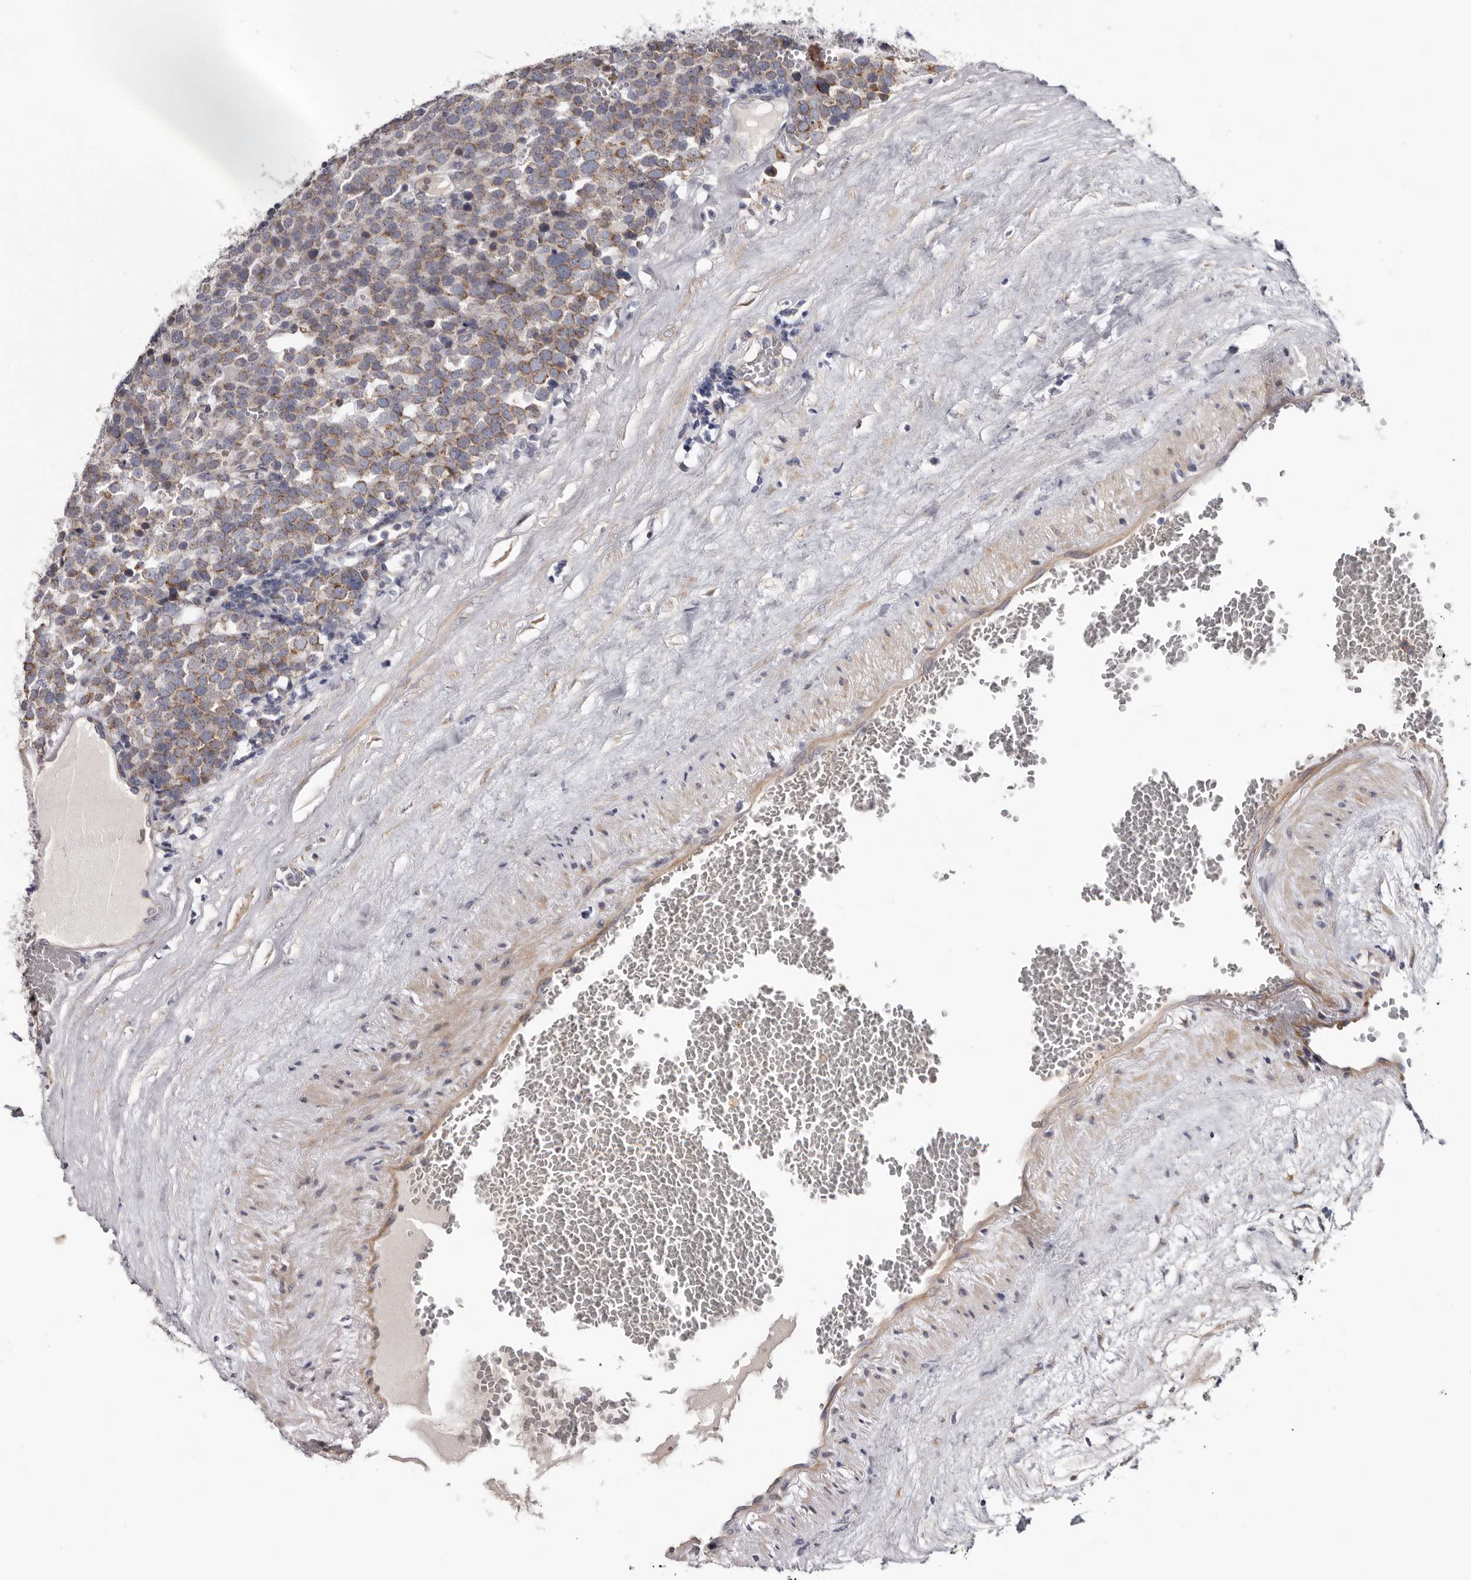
{"staining": {"intensity": "weak", "quantity": "25%-75%", "location": "cytoplasmic/membranous"}, "tissue": "testis cancer", "cell_type": "Tumor cells", "image_type": "cancer", "snomed": [{"axis": "morphology", "description": "Seminoma, NOS"}, {"axis": "topography", "description": "Testis"}], "caption": "The photomicrograph reveals a brown stain indicating the presence of a protein in the cytoplasmic/membranous of tumor cells in seminoma (testis).", "gene": "ASIC5", "patient": {"sex": "male", "age": 71}}